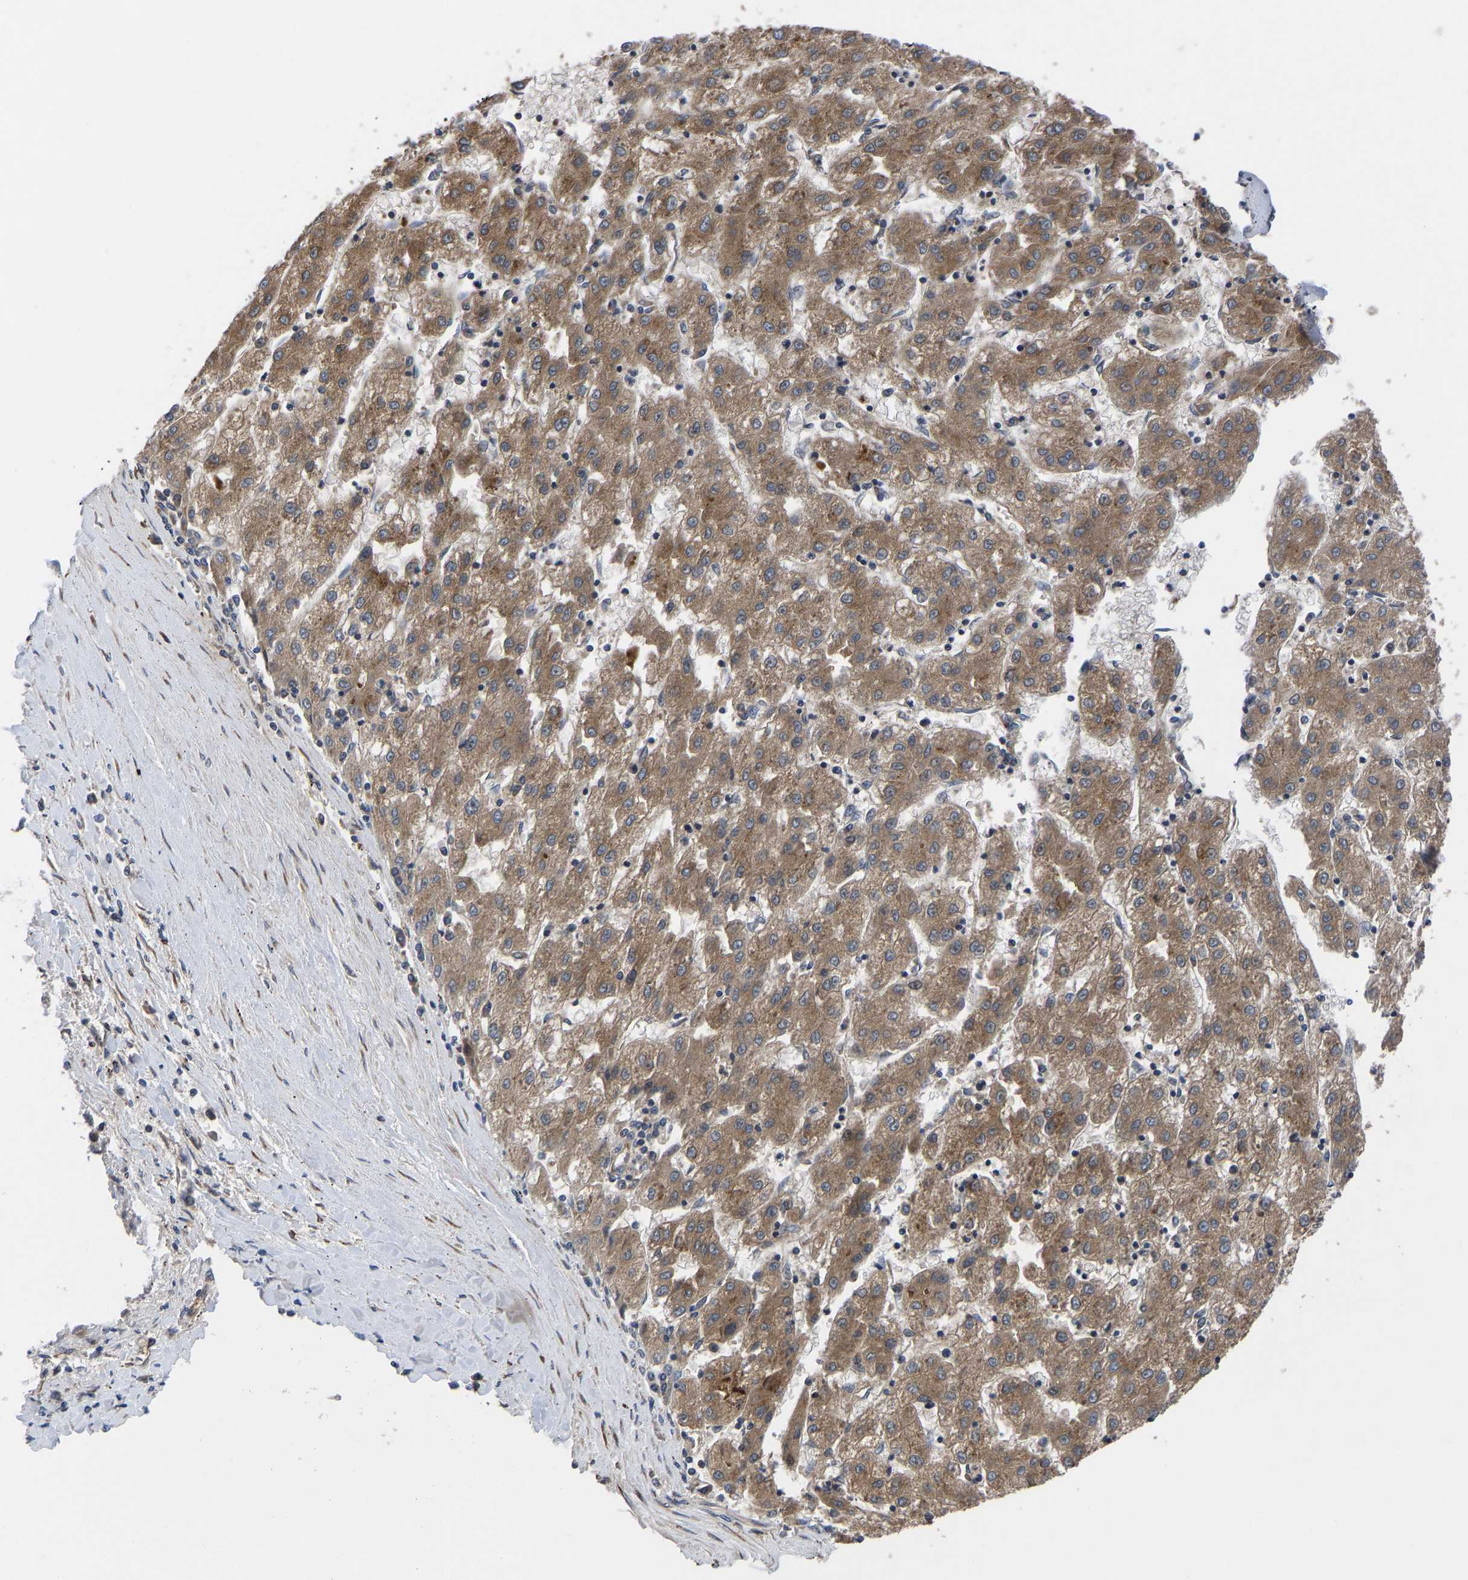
{"staining": {"intensity": "moderate", "quantity": ">75%", "location": "cytoplasmic/membranous"}, "tissue": "liver cancer", "cell_type": "Tumor cells", "image_type": "cancer", "snomed": [{"axis": "morphology", "description": "Carcinoma, Hepatocellular, NOS"}, {"axis": "topography", "description": "Liver"}], "caption": "A micrograph of human liver cancer (hepatocellular carcinoma) stained for a protein demonstrates moderate cytoplasmic/membranous brown staining in tumor cells. (Stains: DAB in brown, nuclei in blue, Microscopy: brightfield microscopy at high magnification).", "gene": "FRRS1", "patient": {"sex": "male", "age": 72}}